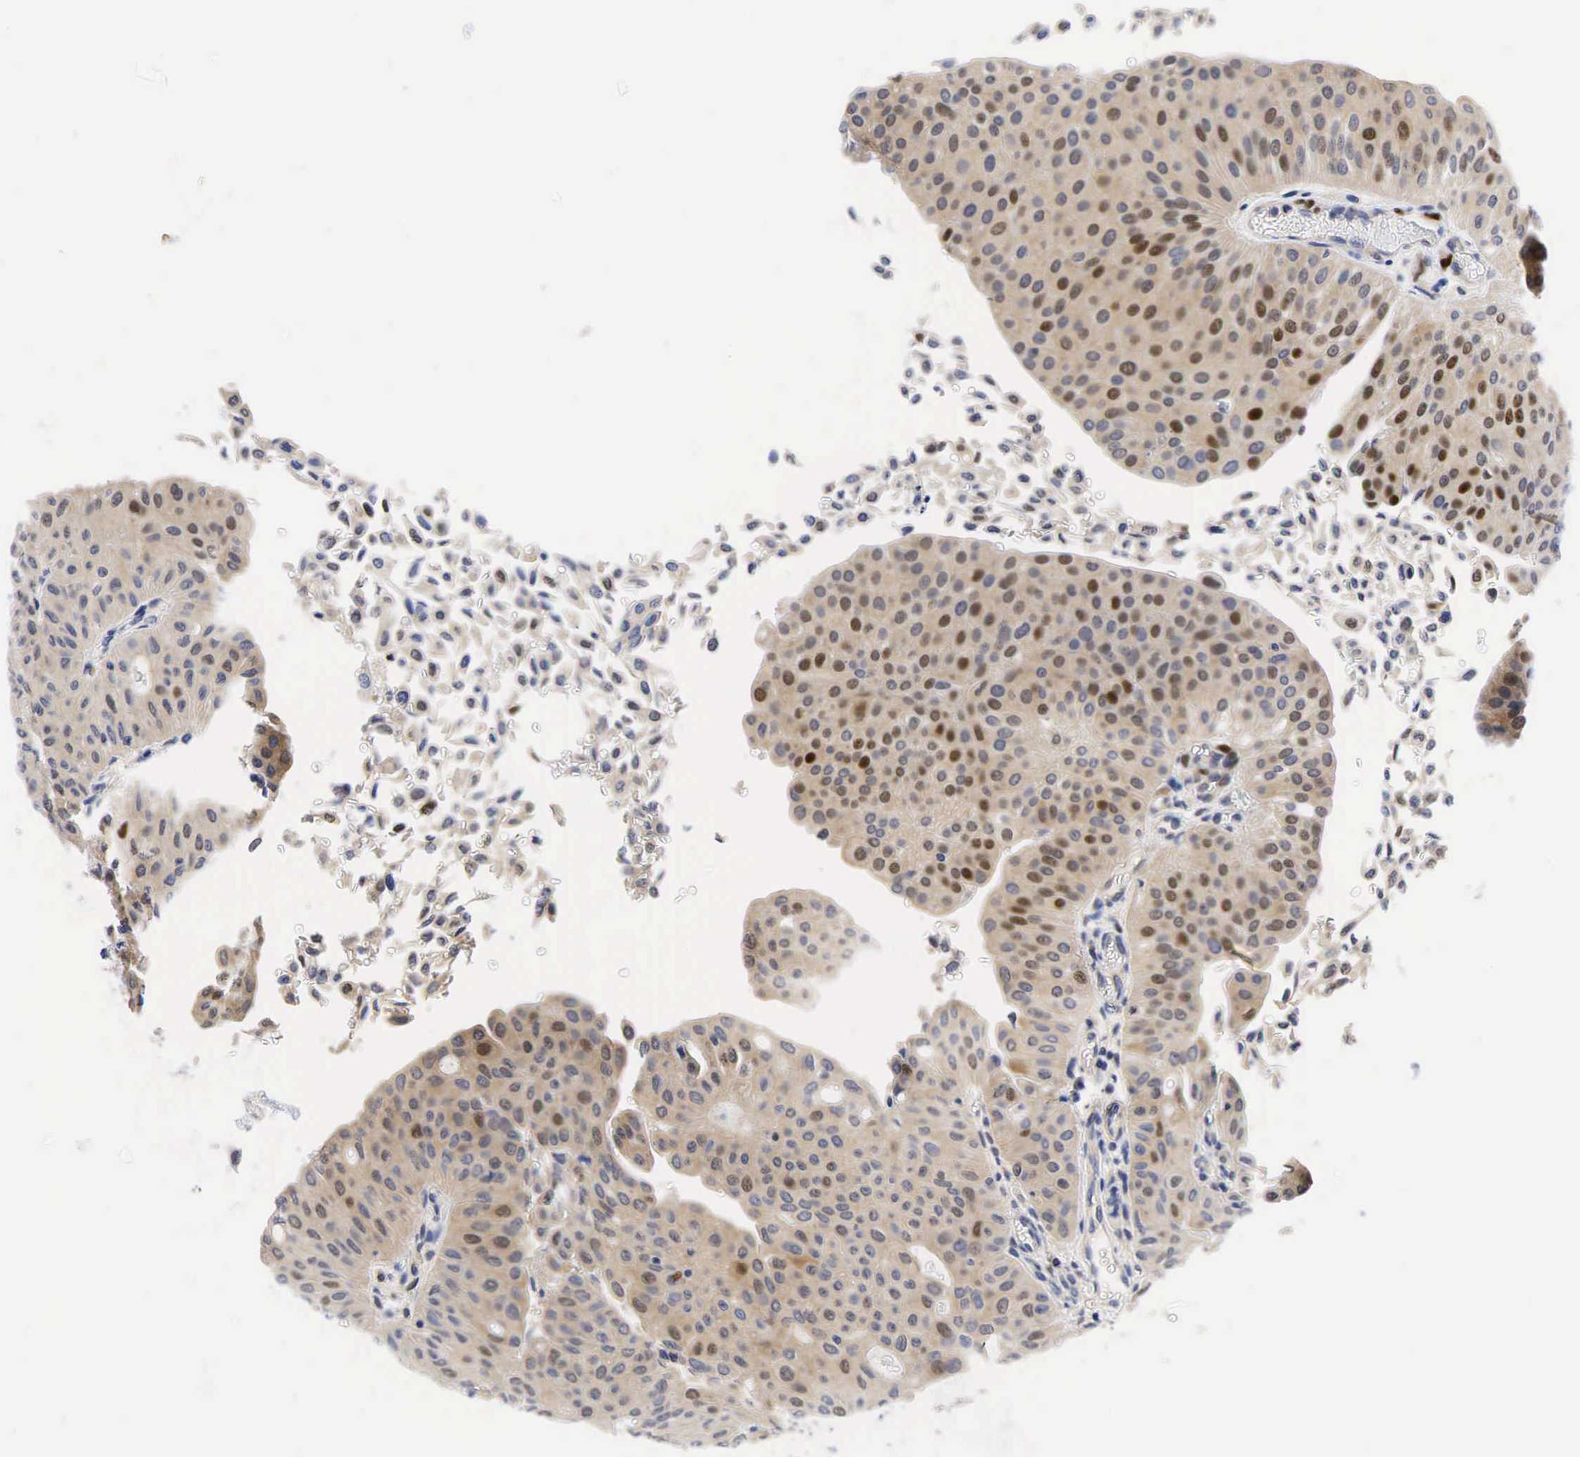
{"staining": {"intensity": "strong", "quantity": "25%-75%", "location": "nuclear"}, "tissue": "urothelial cancer", "cell_type": "Tumor cells", "image_type": "cancer", "snomed": [{"axis": "morphology", "description": "Urothelial carcinoma, Low grade"}, {"axis": "topography", "description": "Urinary bladder"}], "caption": "The image demonstrates immunohistochemical staining of urothelial carcinoma (low-grade). There is strong nuclear expression is appreciated in about 25%-75% of tumor cells. (DAB IHC, brown staining for protein, blue staining for nuclei).", "gene": "CCND1", "patient": {"sex": "male", "age": 64}}